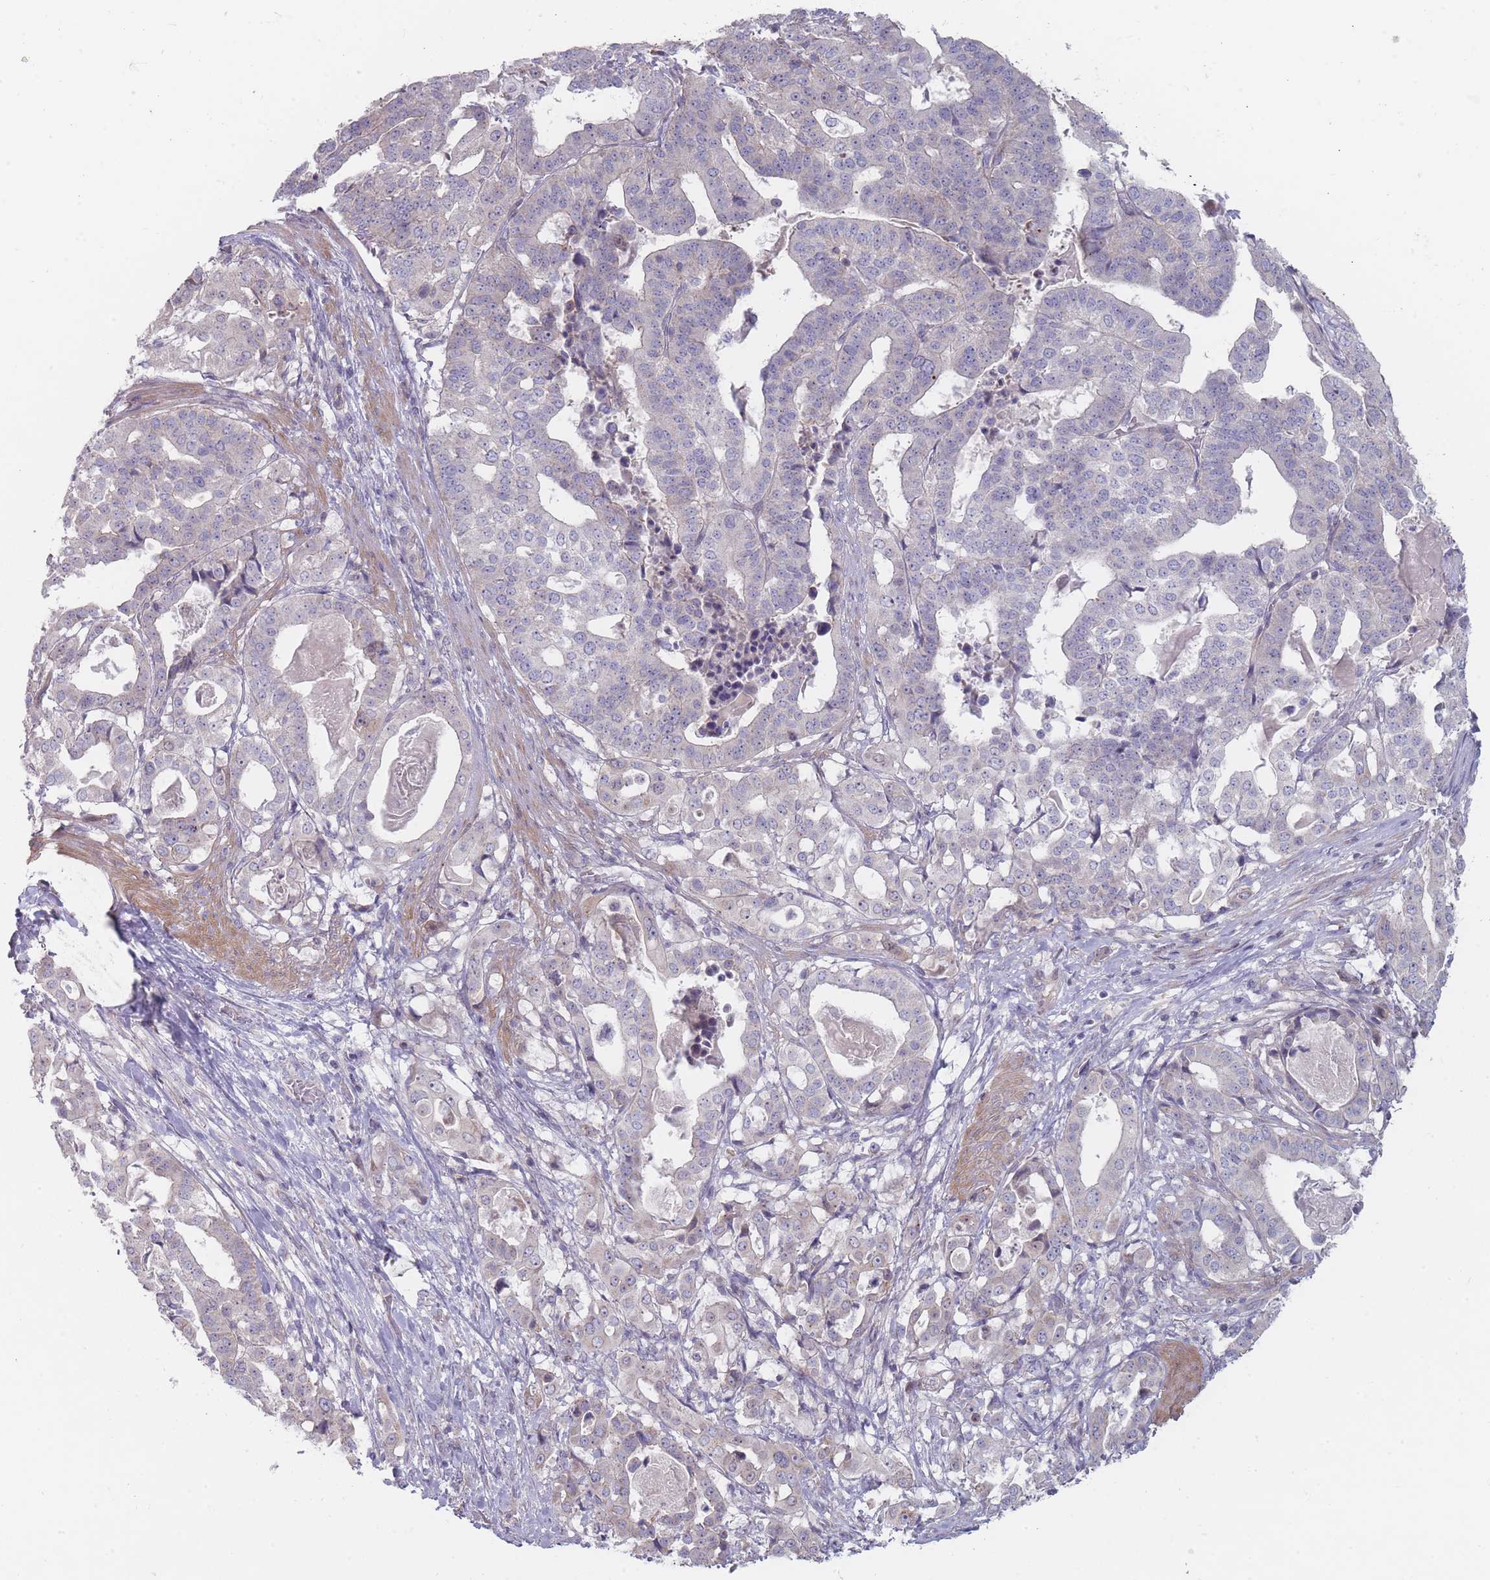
{"staining": {"intensity": "negative", "quantity": "none", "location": "none"}, "tissue": "stomach cancer", "cell_type": "Tumor cells", "image_type": "cancer", "snomed": [{"axis": "morphology", "description": "Adenocarcinoma, NOS"}, {"axis": "topography", "description": "Stomach"}], "caption": "Immunohistochemistry (IHC) photomicrograph of stomach adenocarcinoma stained for a protein (brown), which displays no staining in tumor cells.", "gene": "PCDH12", "patient": {"sex": "male", "age": 48}}